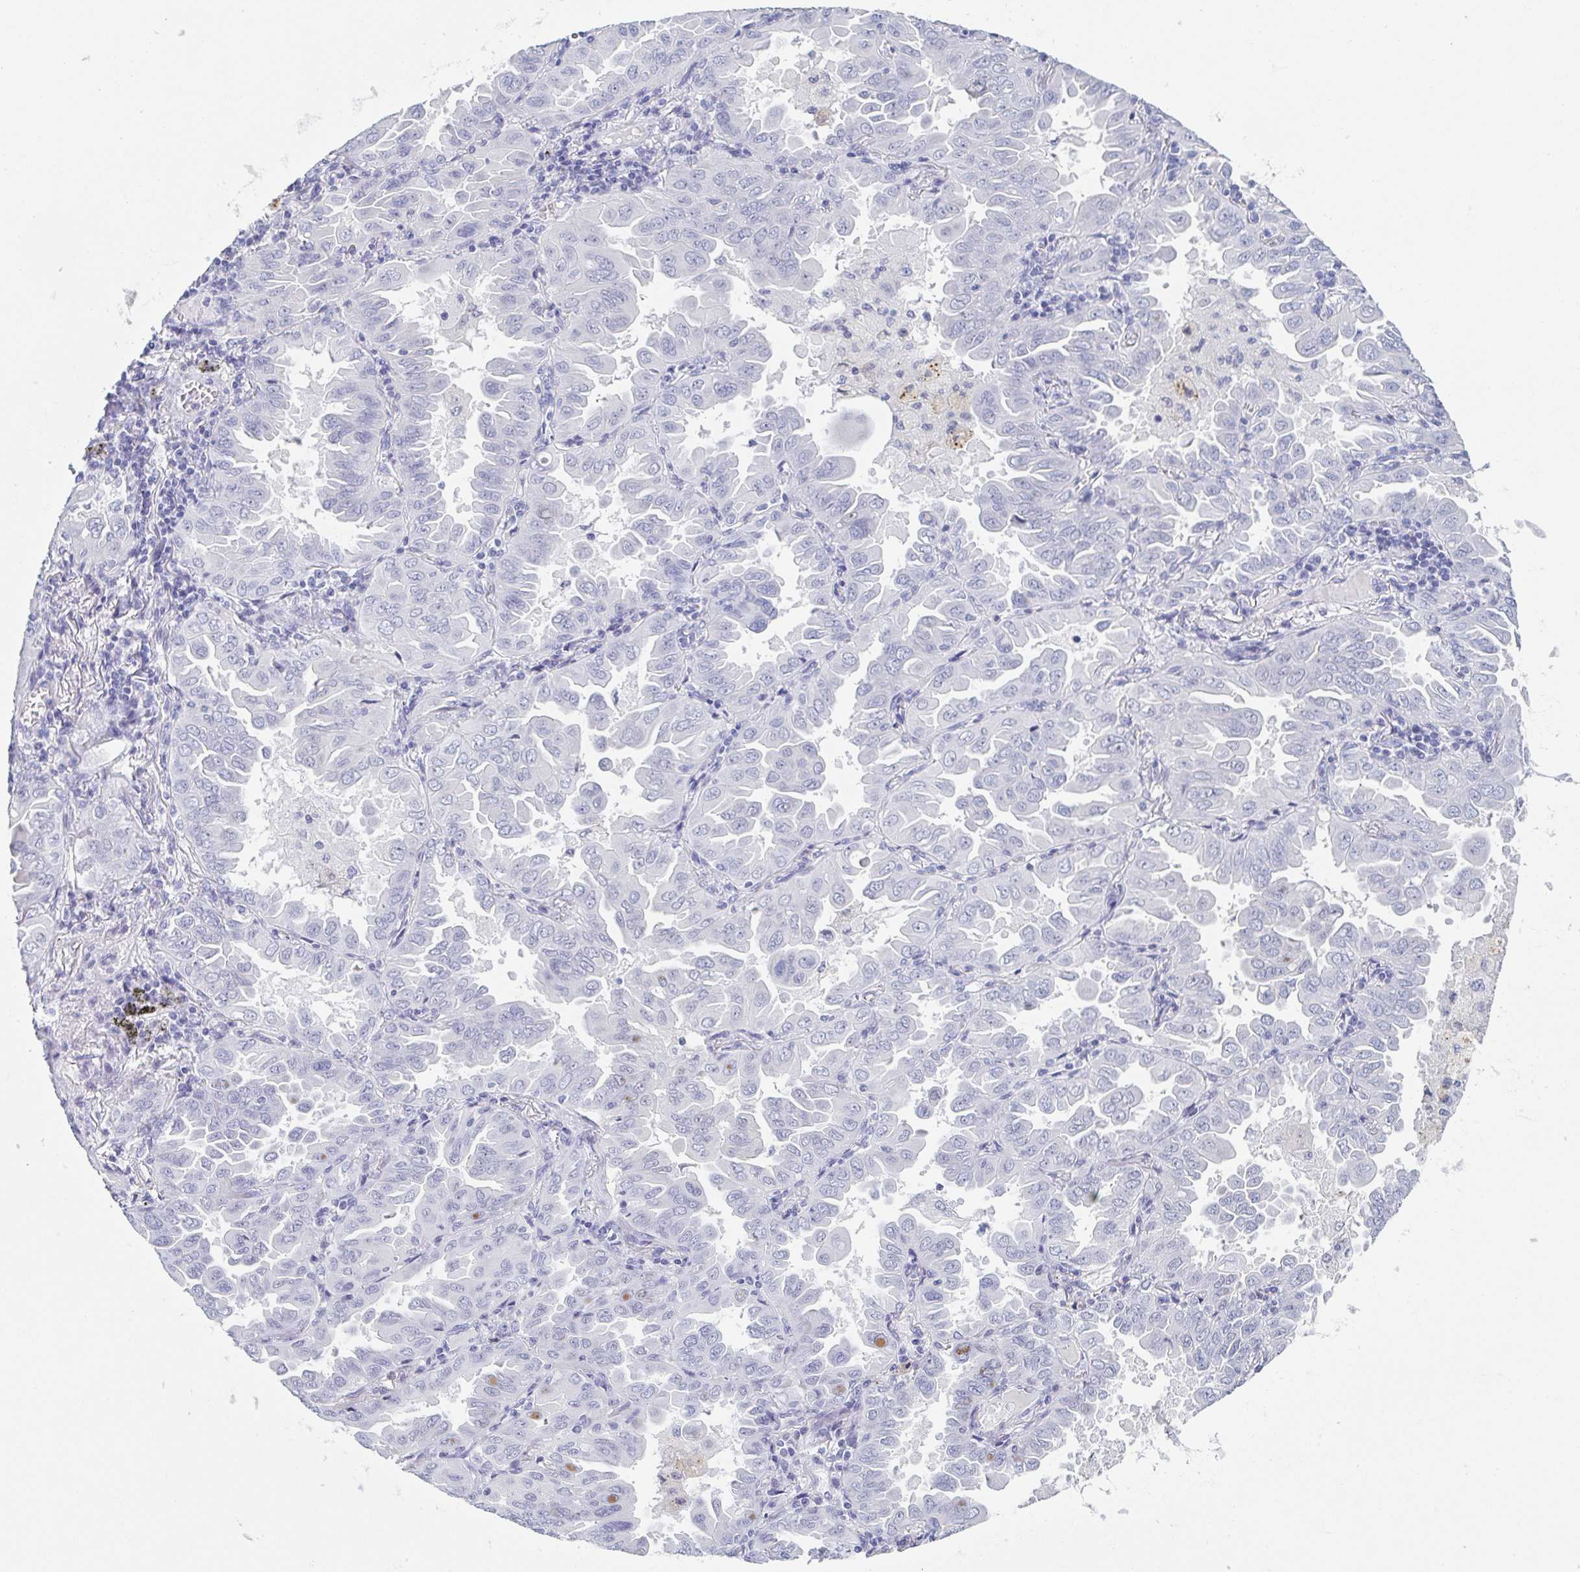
{"staining": {"intensity": "moderate", "quantity": "<25%", "location": "cytoplasmic/membranous"}, "tissue": "lung cancer", "cell_type": "Tumor cells", "image_type": "cancer", "snomed": [{"axis": "morphology", "description": "Adenocarcinoma, NOS"}, {"axis": "topography", "description": "Lung"}], "caption": "Immunohistochemistry micrograph of neoplastic tissue: human lung adenocarcinoma stained using immunohistochemistry (IHC) demonstrates low levels of moderate protein expression localized specifically in the cytoplasmic/membranous of tumor cells, appearing as a cytoplasmic/membranous brown color.", "gene": "REG4", "patient": {"sex": "male", "age": 64}}